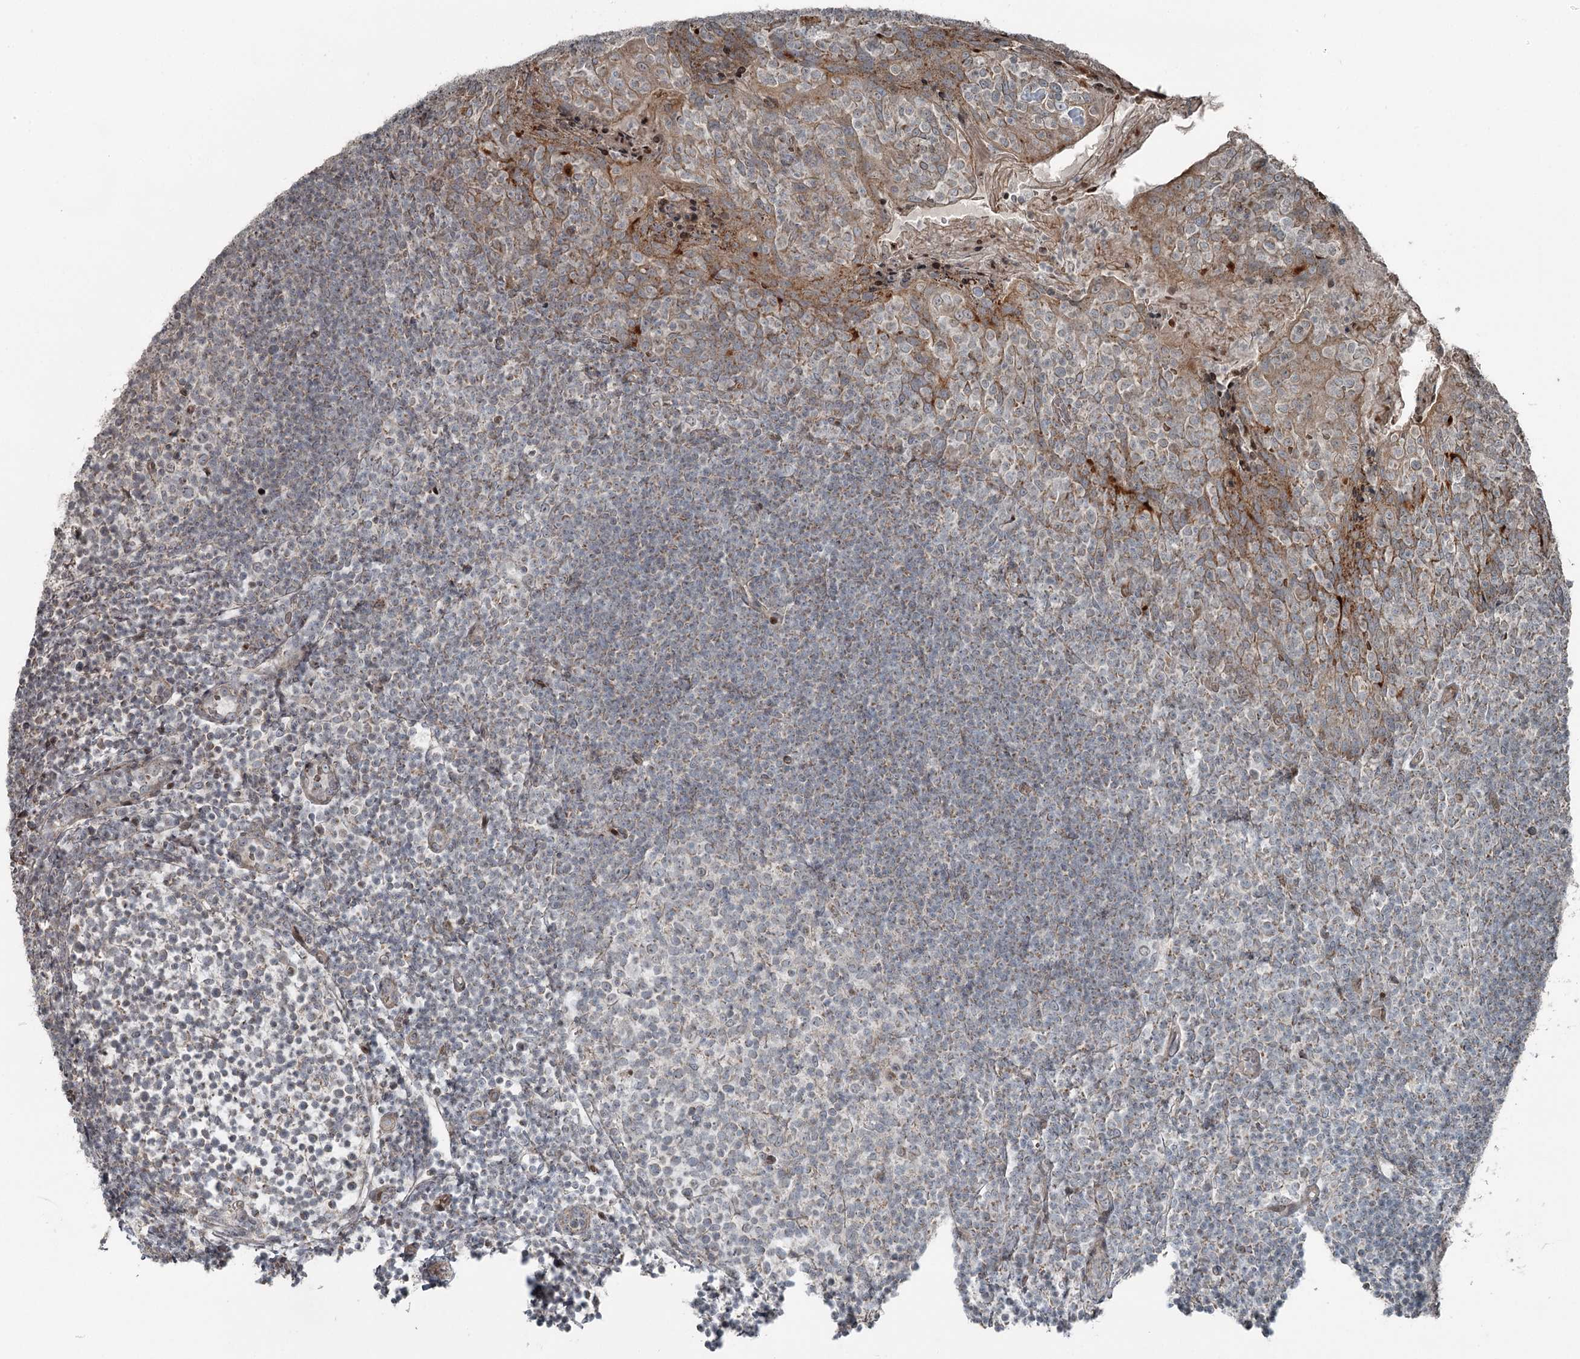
{"staining": {"intensity": "negative", "quantity": "none", "location": "none"}, "tissue": "tonsil", "cell_type": "Germinal center cells", "image_type": "normal", "snomed": [{"axis": "morphology", "description": "Normal tissue, NOS"}, {"axis": "topography", "description": "Tonsil"}], "caption": "An image of tonsil stained for a protein shows no brown staining in germinal center cells. (Immunohistochemistry (ihc), brightfield microscopy, high magnification).", "gene": "RASSF8", "patient": {"sex": "female", "age": 10}}